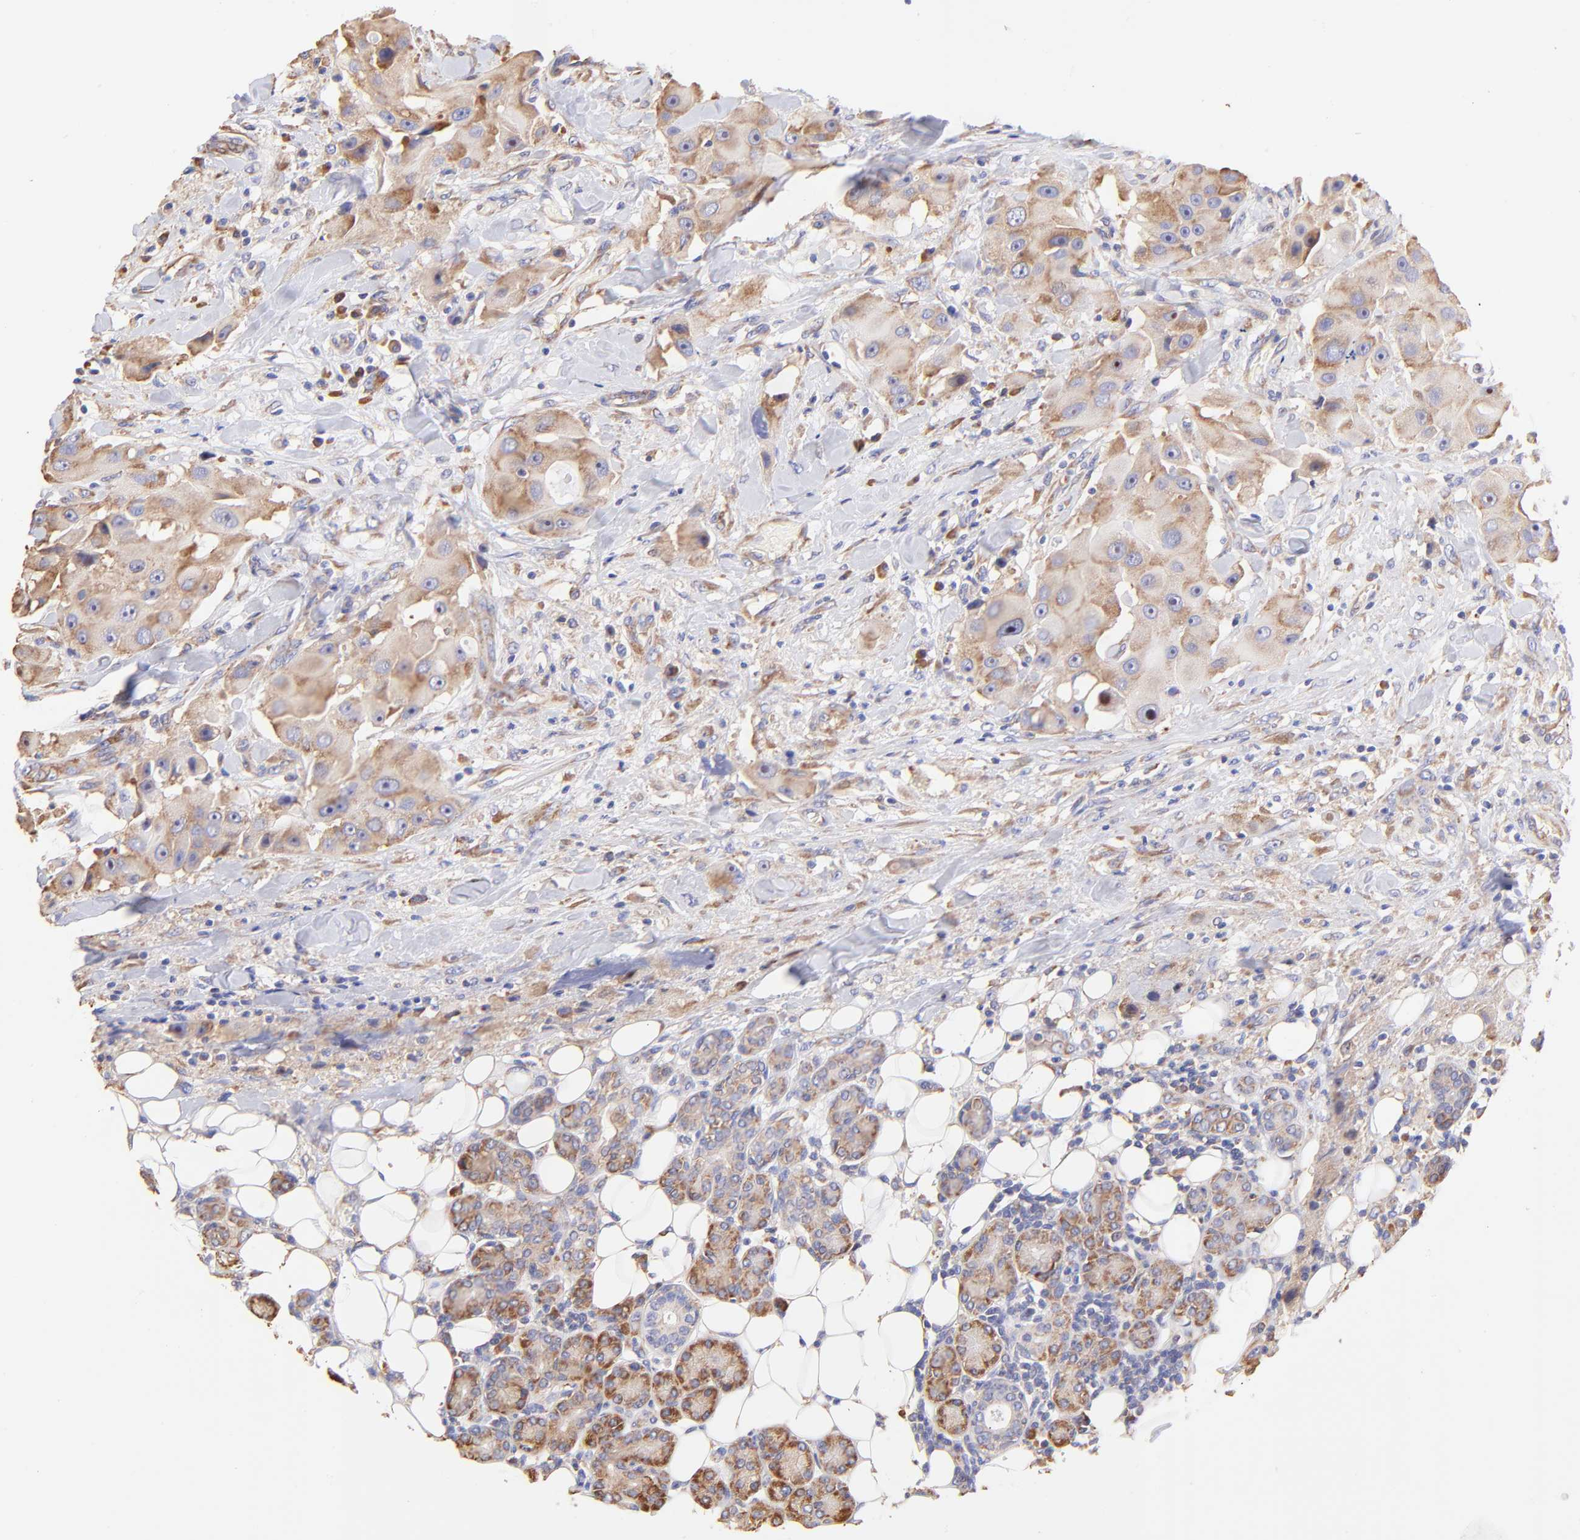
{"staining": {"intensity": "moderate", "quantity": "25%-75%", "location": "cytoplasmic/membranous"}, "tissue": "head and neck cancer", "cell_type": "Tumor cells", "image_type": "cancer", "snomed": [{"axis": "morphology", "description": "Normal tissue, NOS"}, {"axis": "morphology", "description": "Adenocarcinoma, NOS"}, {"axis": "topography", "description": "Salivary gland"}, {"axis": "topography", "description": "Head-Neck"}], "caption": "This is a histology image of immunohistochemistry staining of head and neck cancer (adenocarcinoma), which shows moderate expression in the cytoplasmic/membranous of tumor cells.", "gene": "RPL30", "patient": {"sex": "male", "age": 80}}